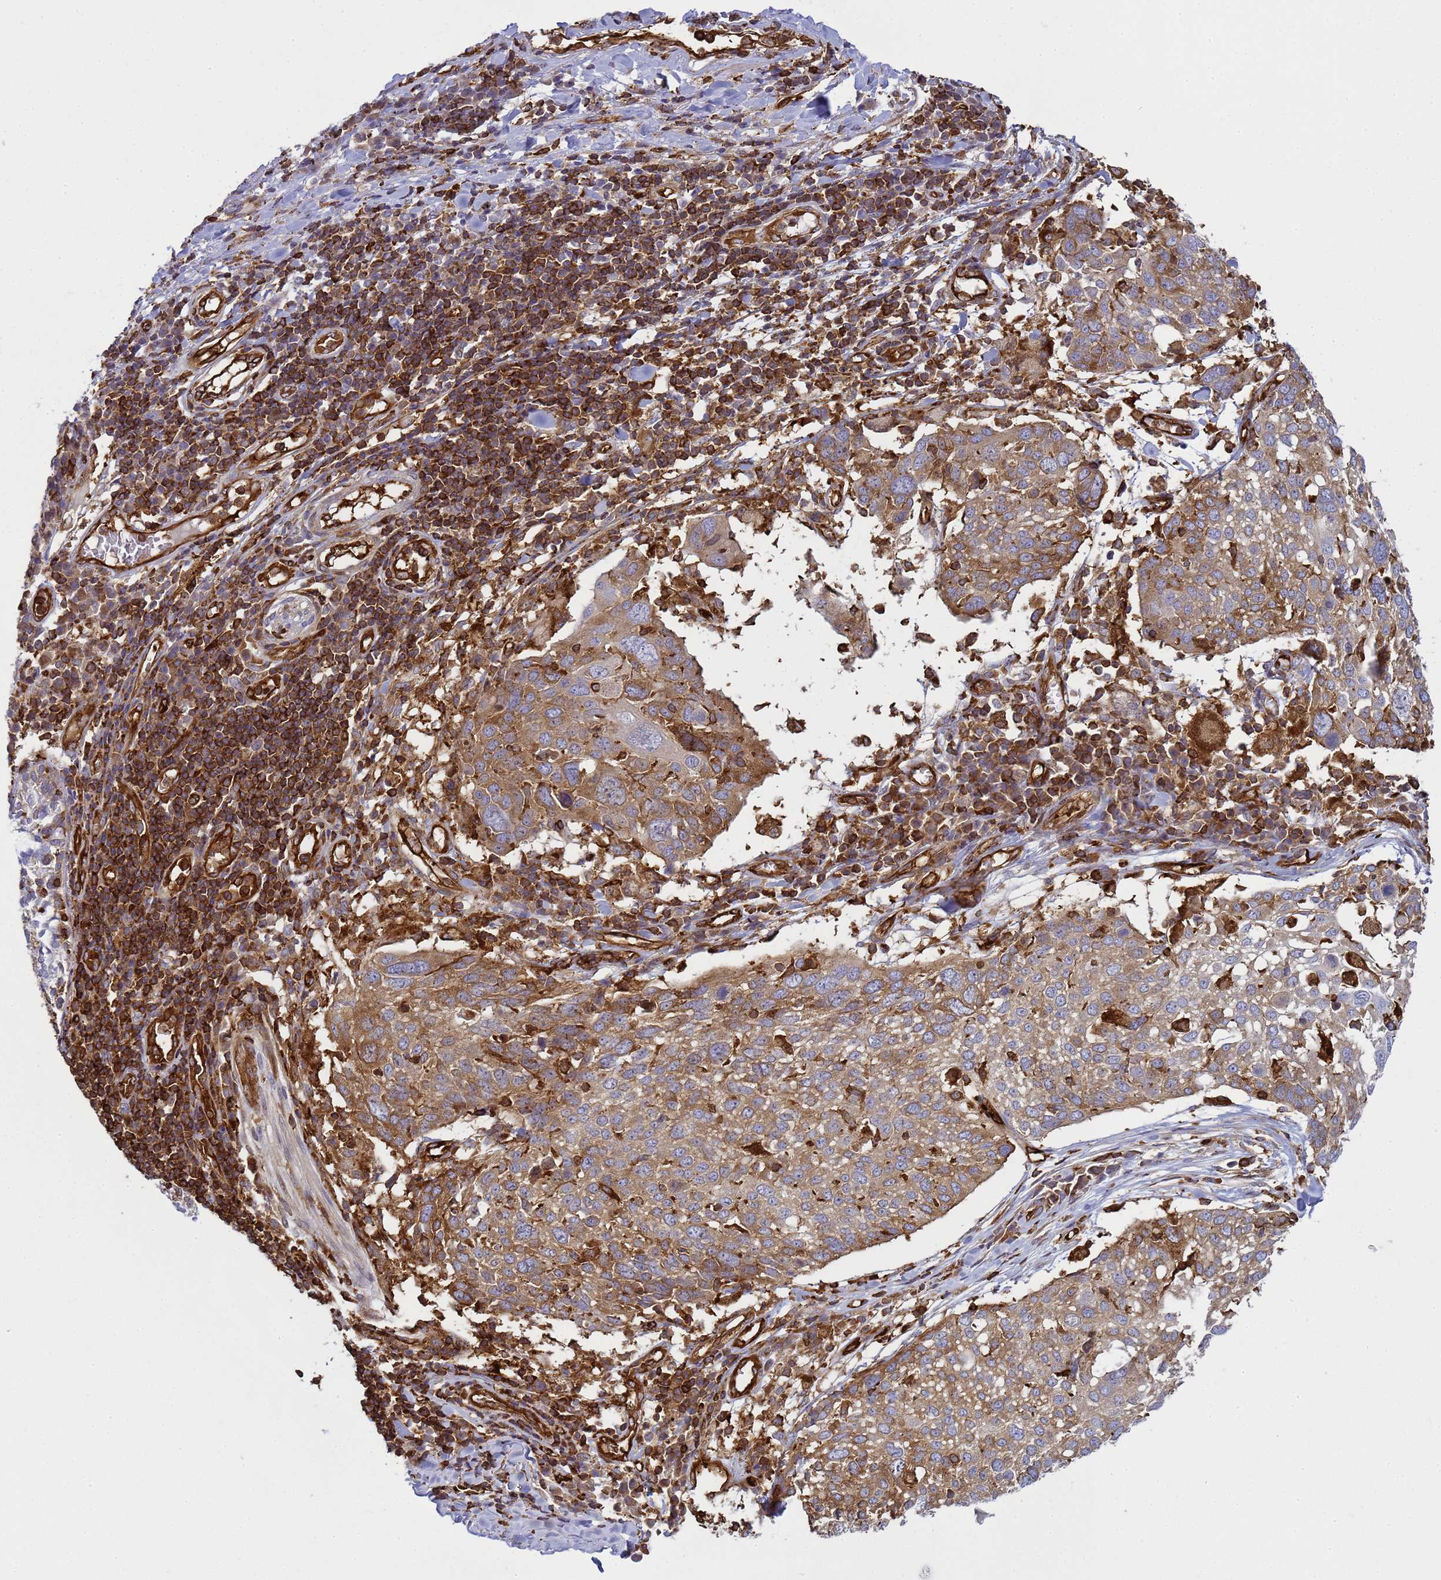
{"staining": {"intensity": "moderate", "quantity": ">75%", "location": "cytoplasmic/membranous"}, "tissue": "lung cancer", "cell_type": "Tumor cells", "image_type": "cancer", "snomed": [{"axis": "morphology", "description": "Squamous cell carcinoma, NOS"}, {"axis": "topography", "description": "Lung"}], "caption": "High-magnification brightfield microscopy of lung squamous cell carcinoma stained with DAB (brown) and counterstained with hematoxylin (blue). tumor cells exhibit moderate cytoplasmic/membranous positivity is identified in about>75% of cells.", "gene": "ZBTB8OS", "patient": {"sex": "male", "age": 65}}